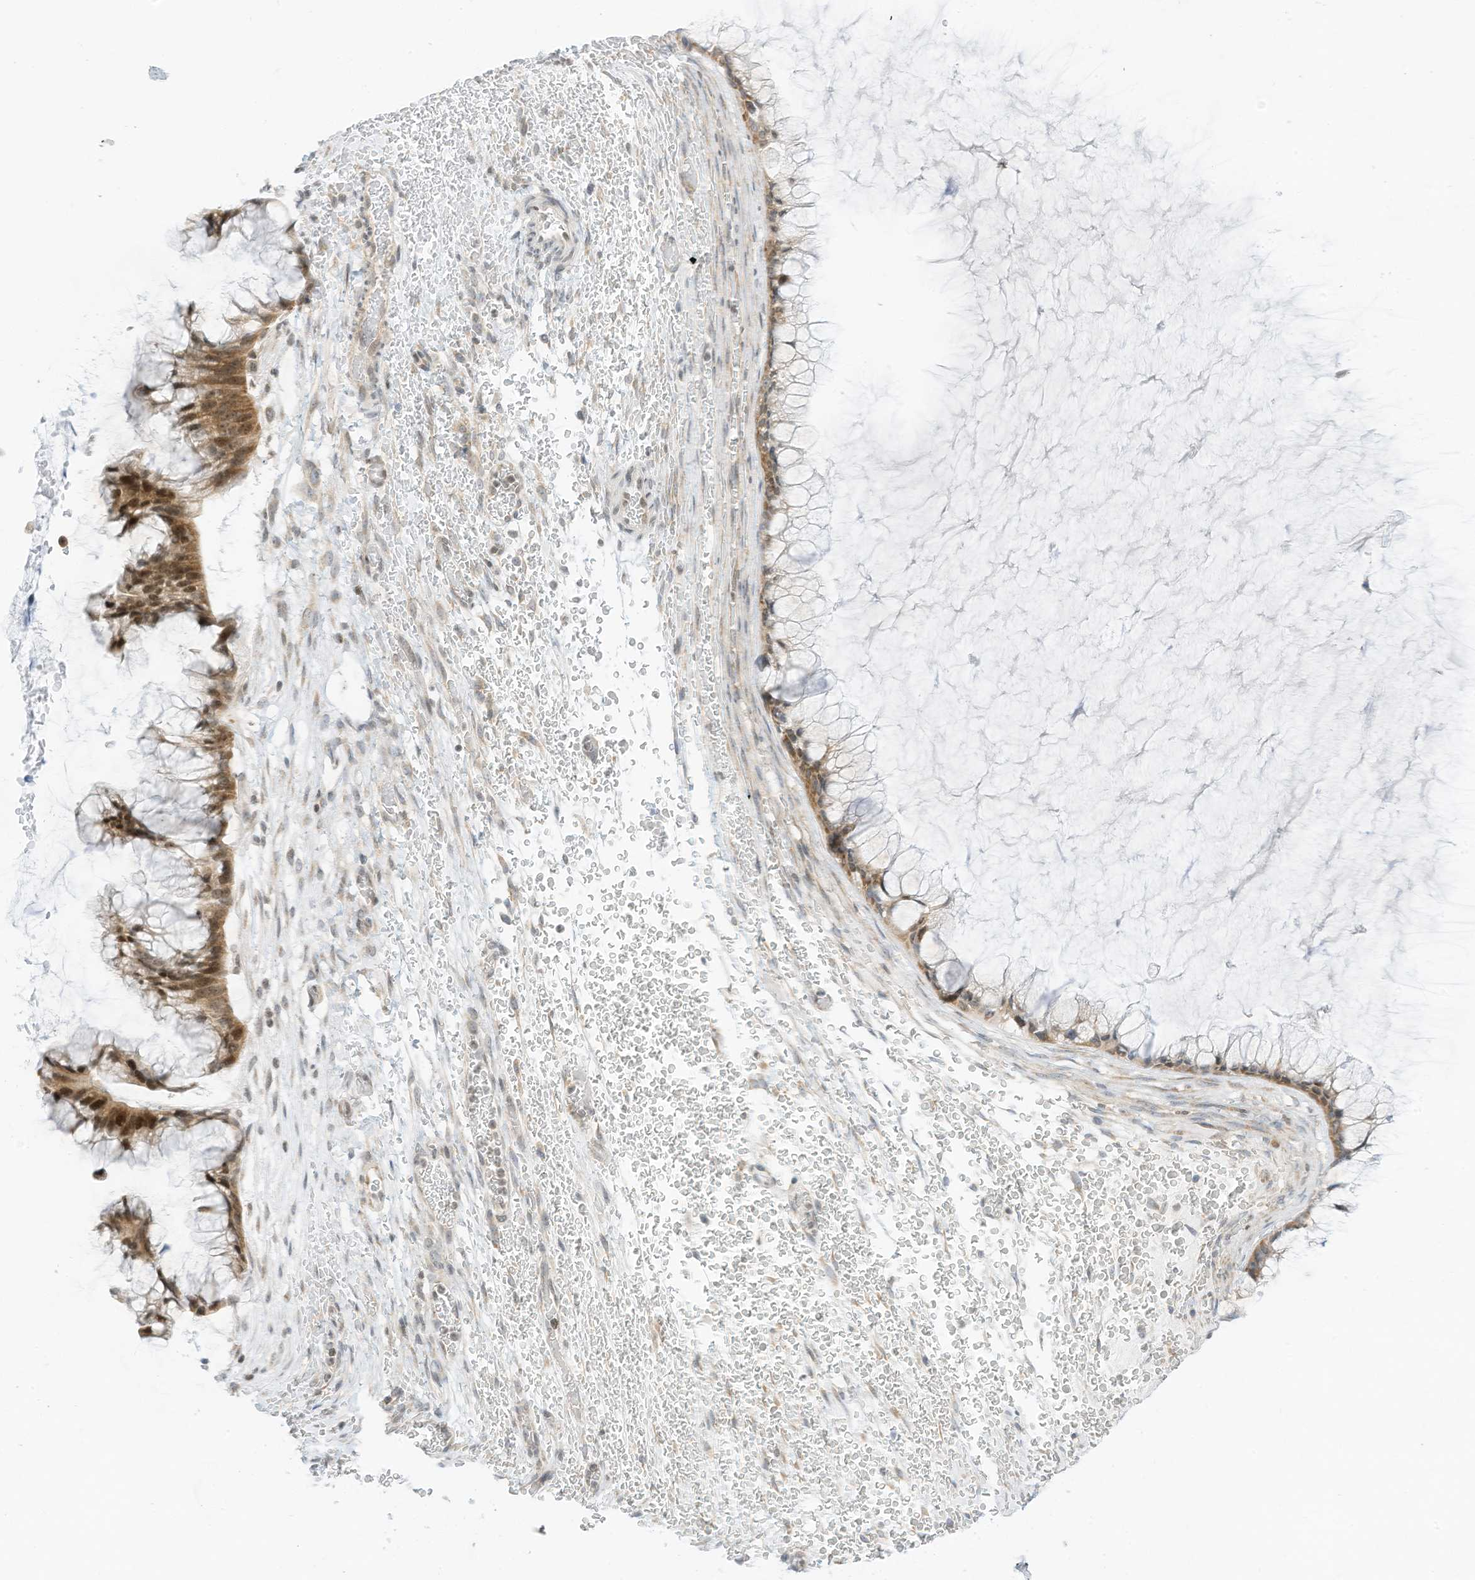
{"staining": {"intensity": "moderate", "quantity": ">75%", "location": "cytoplasmic/membranous,nuclear"}, "tissue": "ovarian cancer", "cell_type": "Tumor cells", "image_type": "cancer", "snomed": [{"axis": "morphology", "description": "Cystadenocarcinoma, mucinous, NOS"}, {"axis": "topography", "description": "Ovary"}], "caption": "Ovarian cancer stained with immunohistochemistry (IHC) reveals moderate cytoplasmic/membranous and nuclear staining in approximately >75% of tumor cells. The staining was performed using DAB (3,3'-diaminobenzidine), with brown indicating positive protein expression. Nuclei are stained blue with hematoxylin.", "gene": "EDF1", "patient": {"sex": "female", "age": 37}}